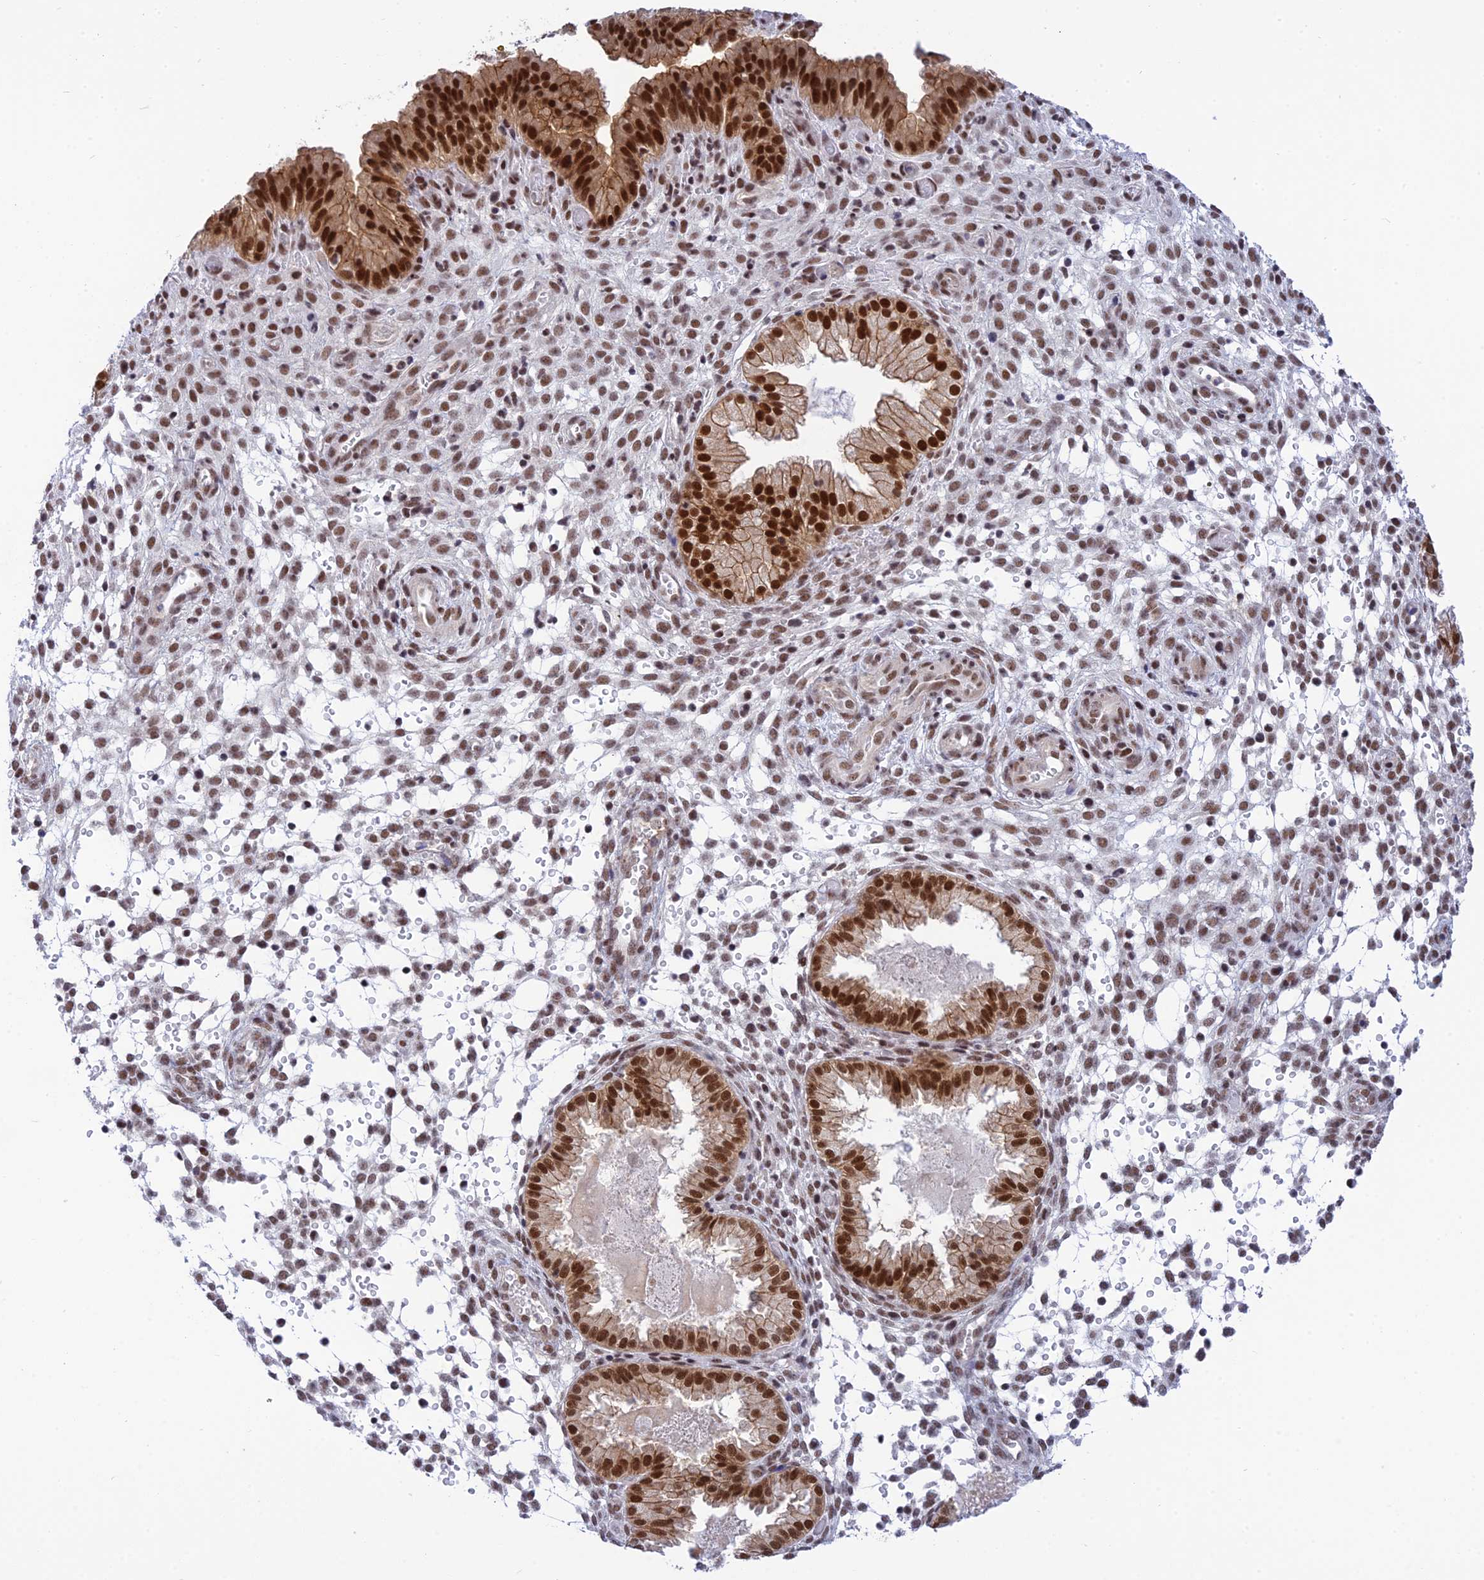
{"staining": {"intensity": "moderate", "quantity": "<25%", "location": "nuclear"}, "tissue": "endometrium", "cell_type": "Cells in endometrial stroma", "image_type": "normal", "snomed": [{"axis": "morphology", "description": "Normal tissue, NOS"}, {"axis": "topography", "description": "Endometrium"}], "caption": "Immunohistochemical staining of benign human endometrium shows low levels of moderate nuclear expression in approximately <25% of cells in endometrial stroma. (Stains: DAB (3,3'-diaminobenzidine) in brown, nuclei in blue, Microscopy: brightfield microscopy at high magnification).", "gene": "TCEA1", "patient": {"sex": "female", "age": 33}}